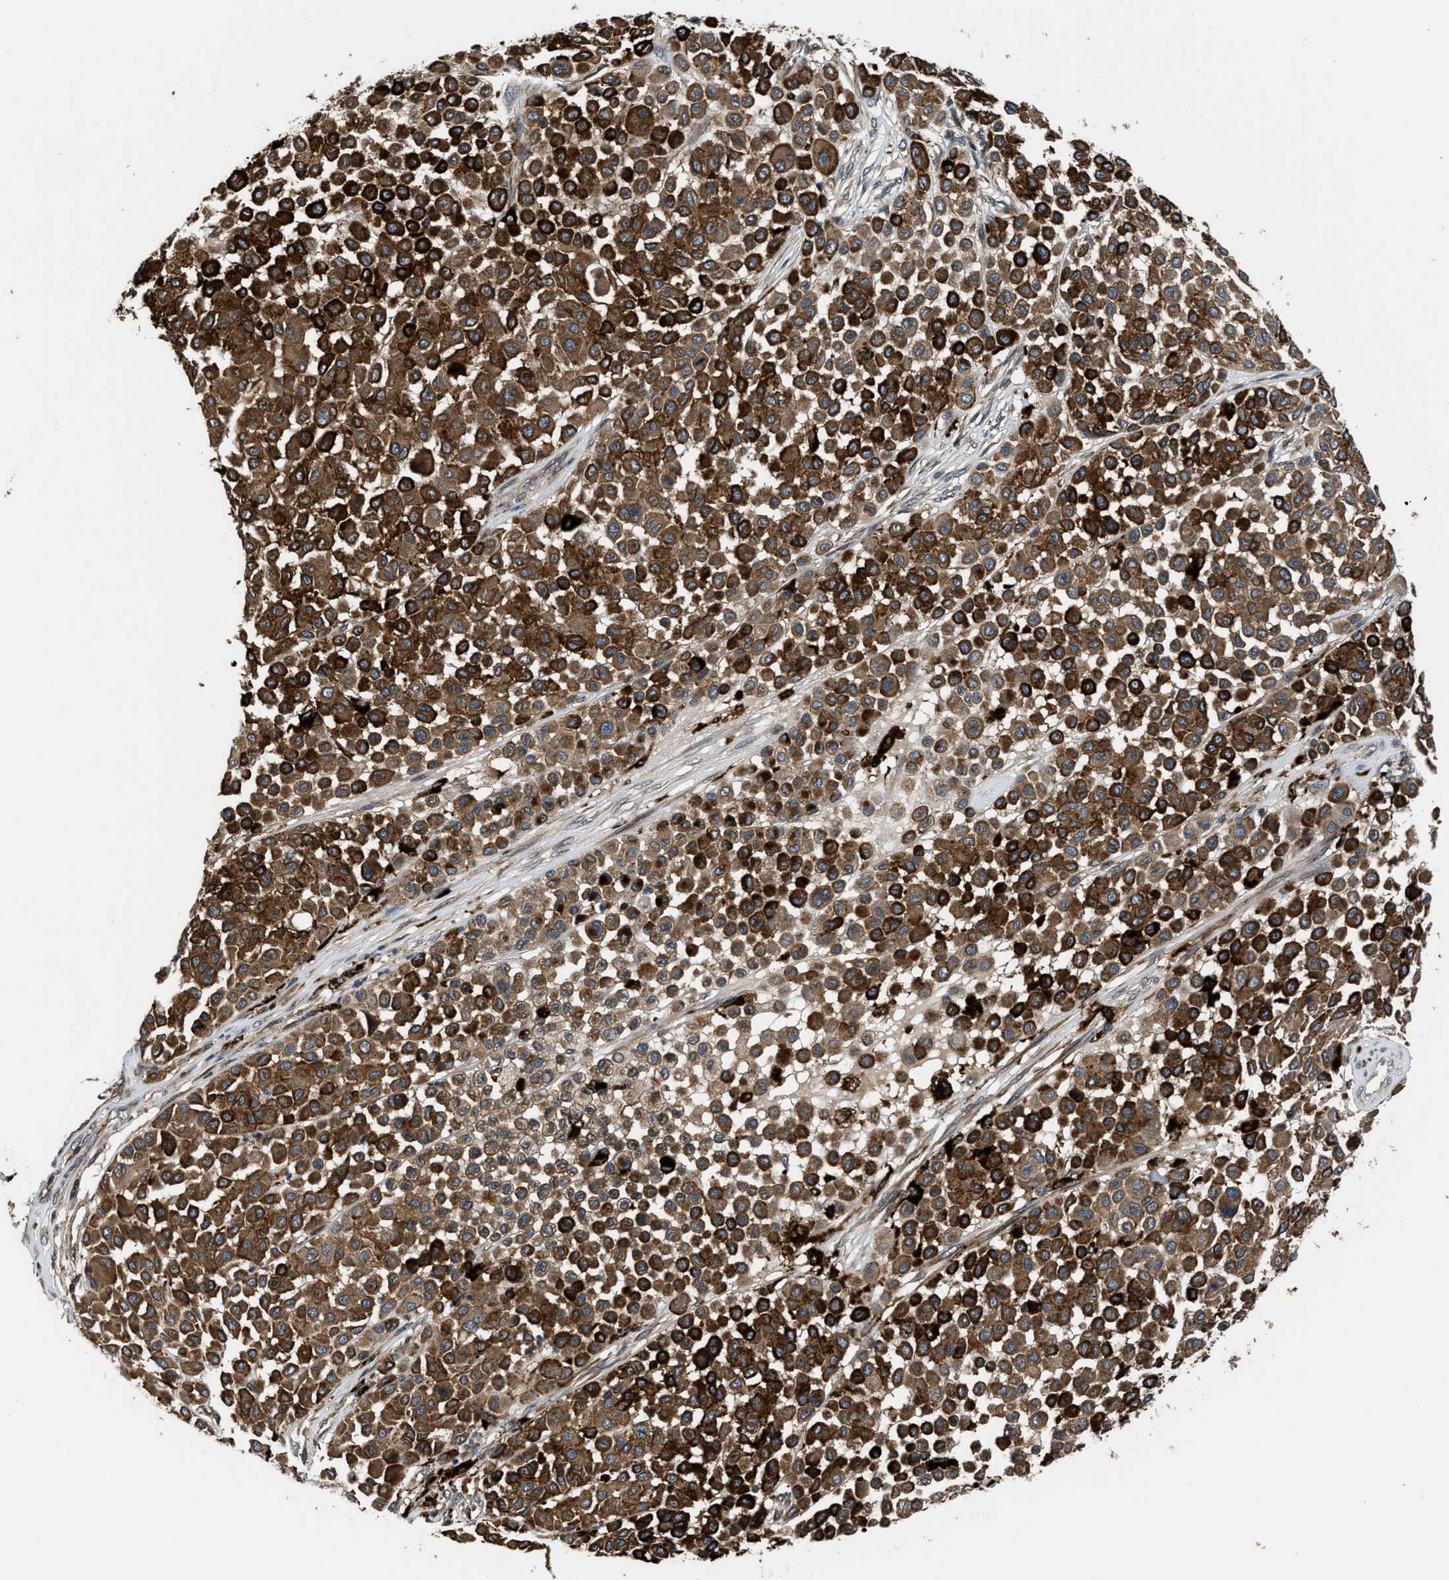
{"staining": {"intensity": "strong", "quantity": ">75%", "location": "cytoplasmic/membranous"}, "tissue": "melanoma", "cell_type": "Tumor cells", "image_type": "cancer", "snomed": [{"axis": "morphology", "description": "Malignant melanoma, Metastatic site"}, {"axis": "topography", "description": "Soft tissue"}], "caption": "DAB immunohistochemical staining of human melanoma reveals strong cytoplasmic/membranous protein staining in approximately >75% of tumor cells. Immunohistochemistry (ihc) stains the protein of interest in brown and the nuclei are stained blue.", "gene": "CTBS", "patient": {"sex": "male", "age": 41}}